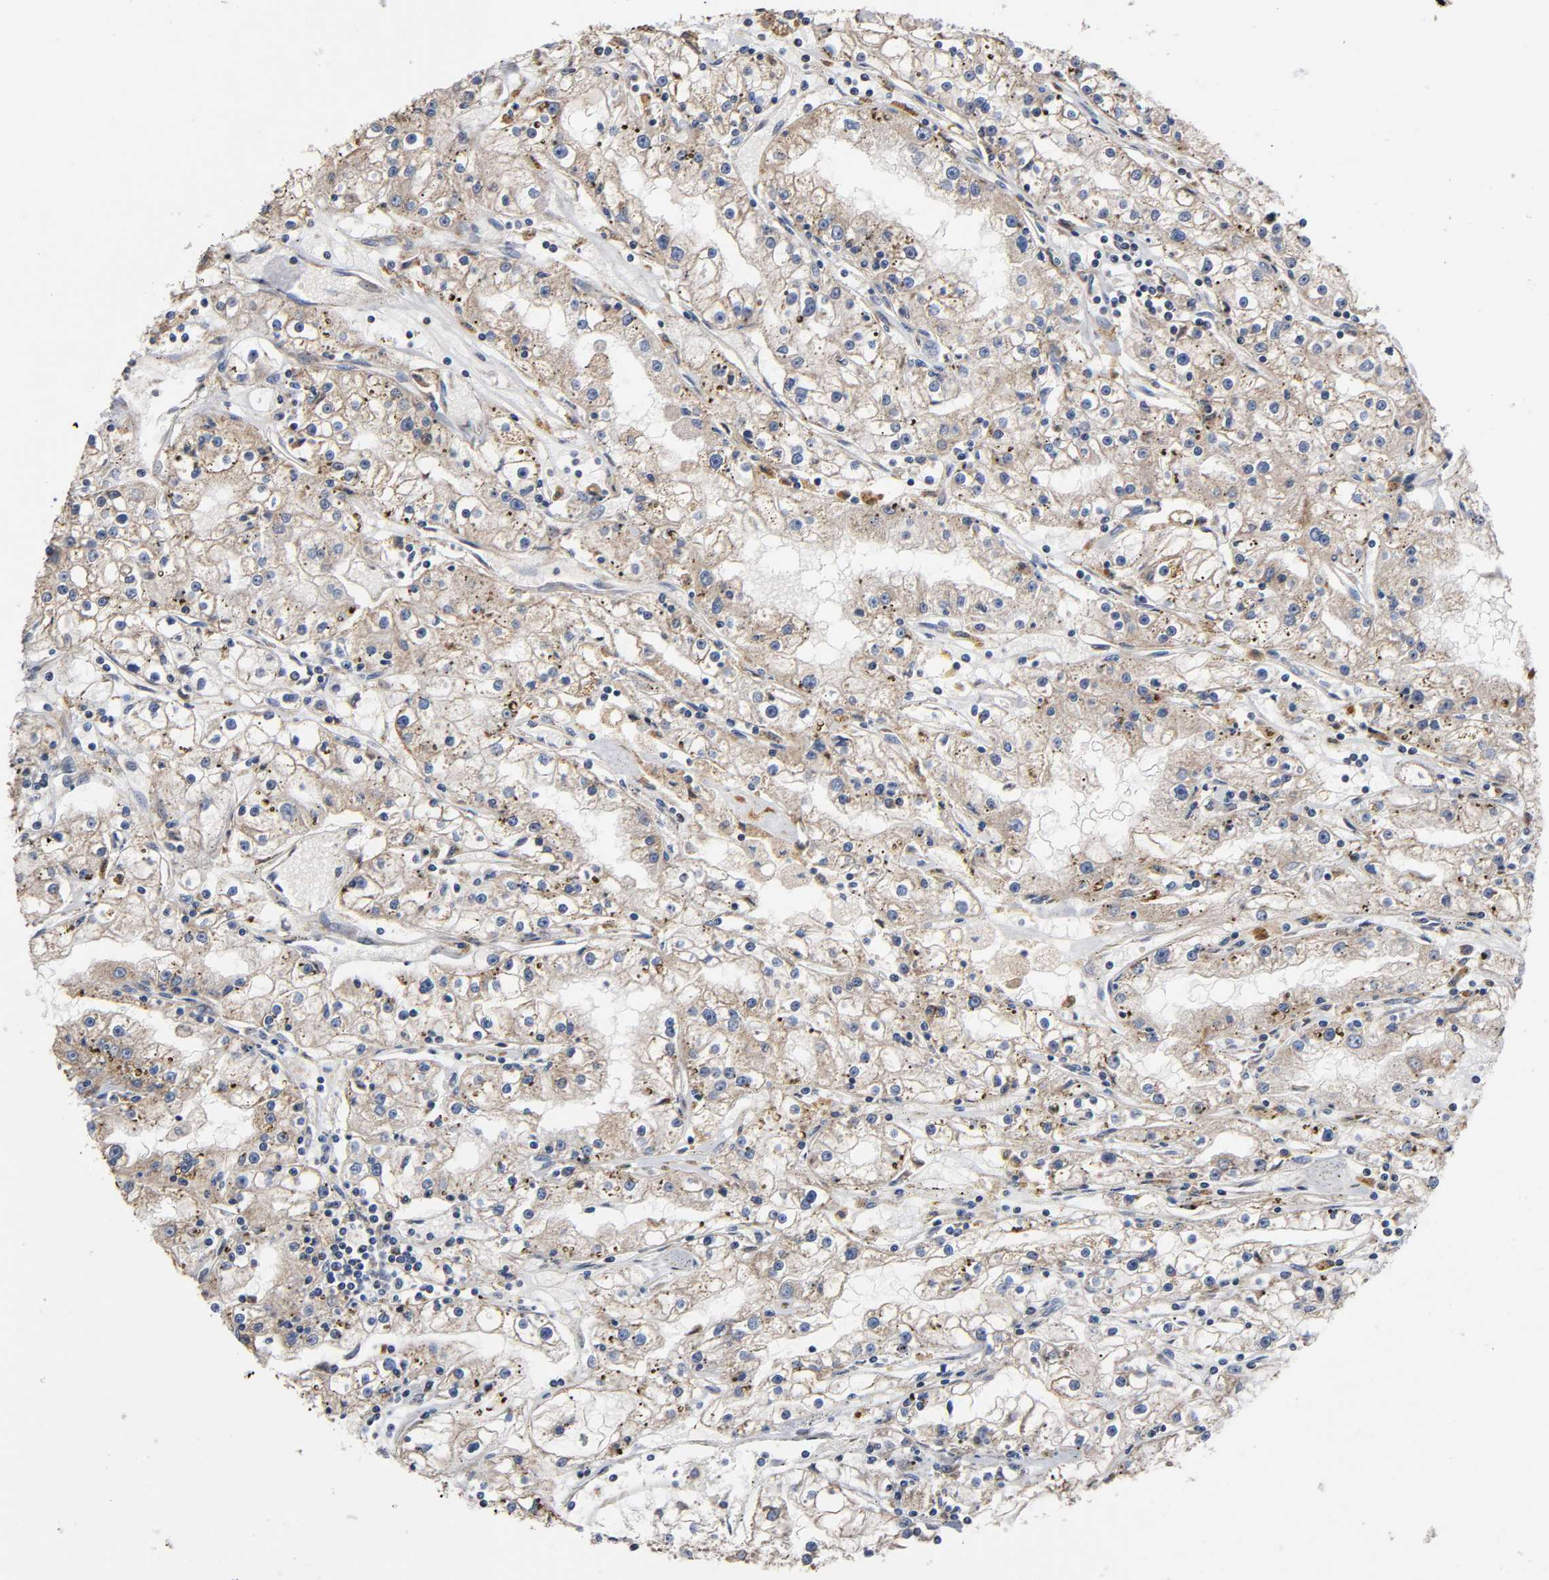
{"staining": {"intensity": "weak", "quantity": "25%-75%", "location": "cytoplasmic/membranous"}, "tissue": "renal cancer", "cell_type": "Tumor cells", "image_type": "cancer", "snomed": [{"axis": "morphology", "description": "Adenocarcinoma, NOS"}, {"axis": "topography", "description": "Kidney"}], "caption": "IHC micrograph of human renal adenocarcinoma stained for a protein (brown), which displays low levels of weak cytoplasmic/membranous positivity in approximately 25%-75% of tumor cells.", "gene": "MAP3K1", "patient": {"sex": "male", "age": 56}}